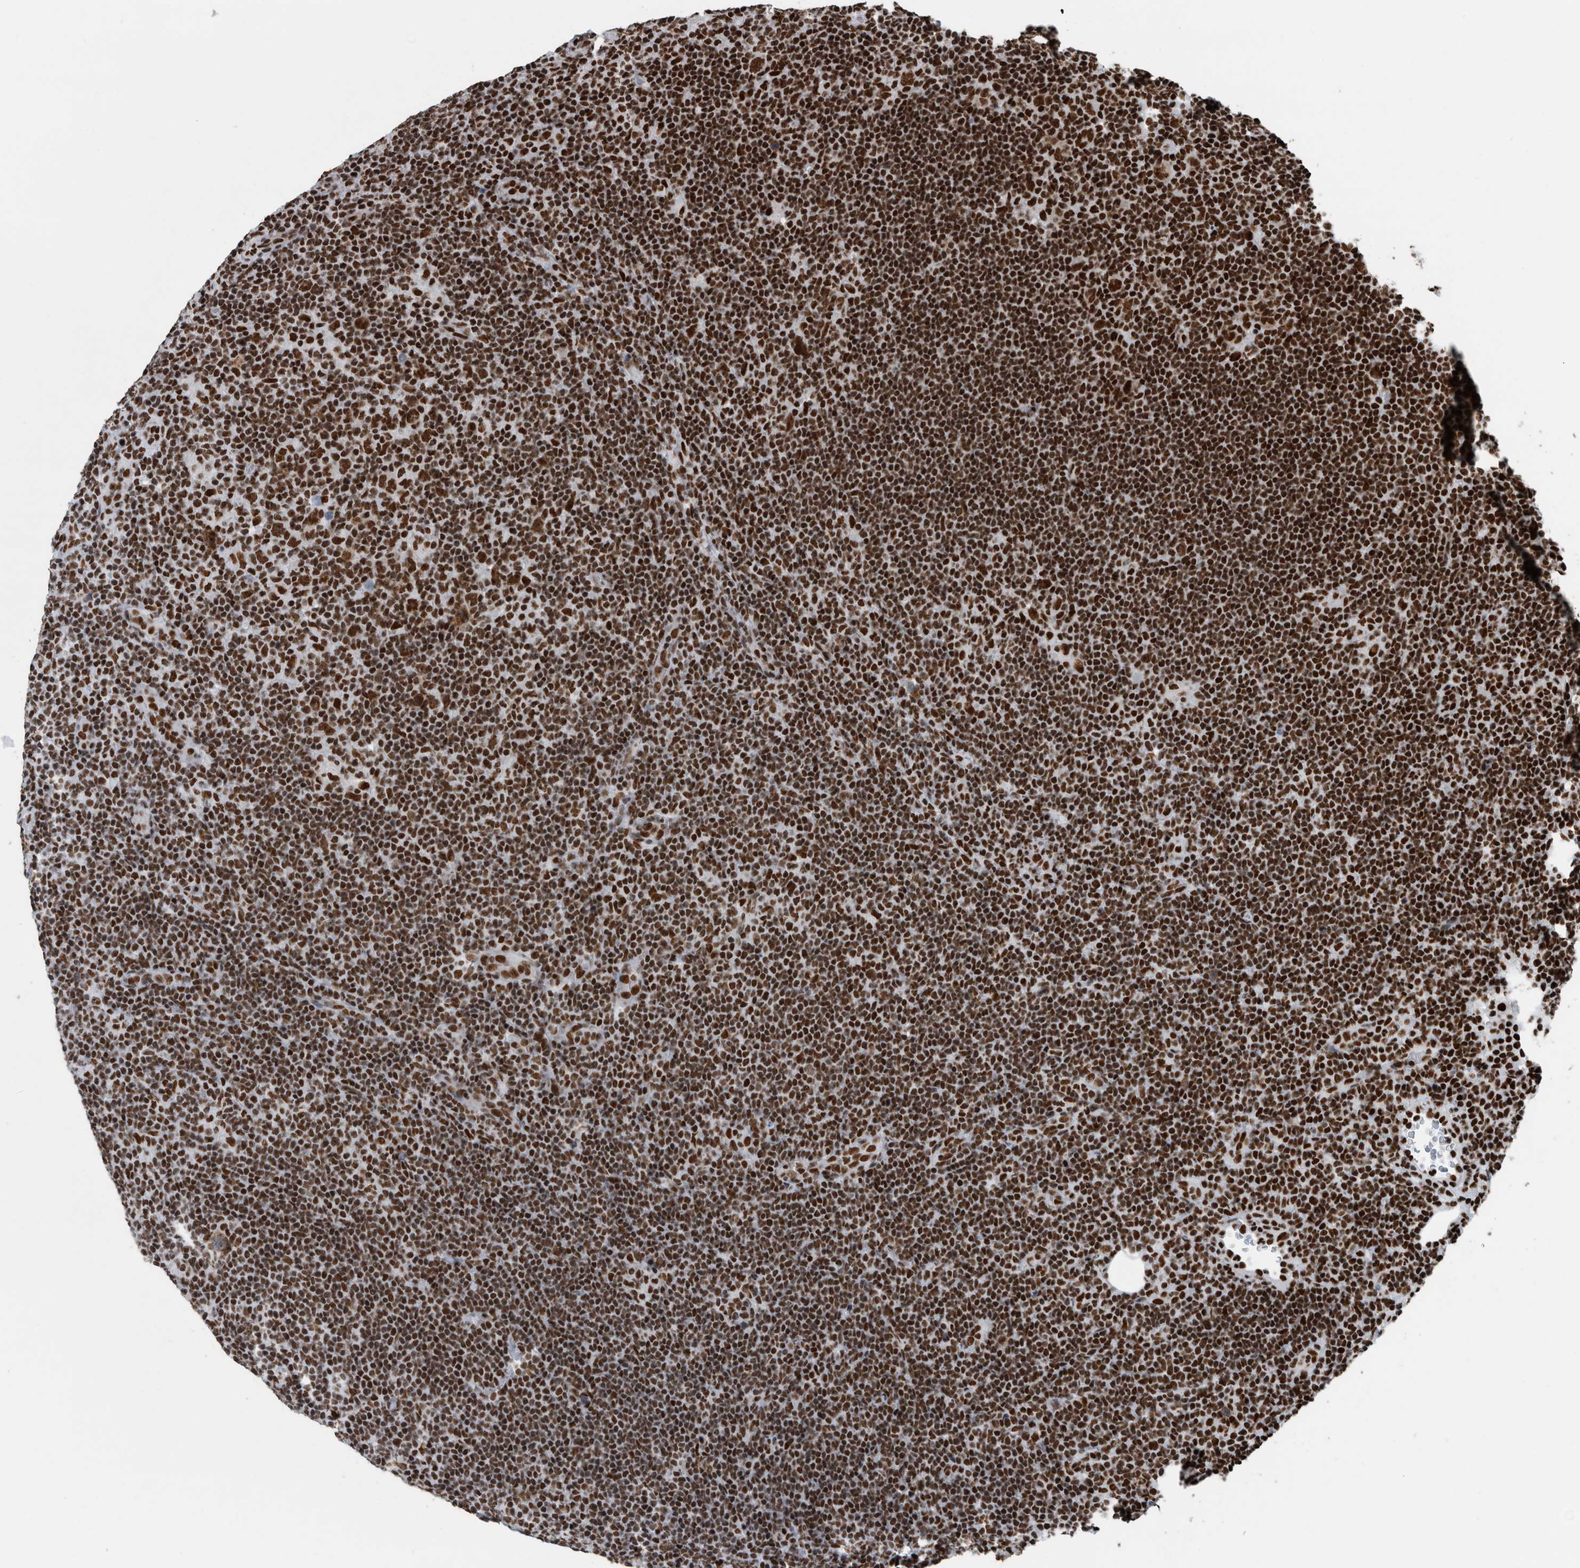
{"staining": {"intensity": "strong", "quantity": ">75%", "location": "nuclear"}, "tissue": "lymphoma", "cell_type": "Tumor cells", "image_type": "cancer", "snomed": [{"axis": "morphology", "description": "Hodgkin's disease, NOS"}, {"axis": "topography", "description": "Lymph node"}], "caption": "Immunohistochemistry staining of lymphoma, which demonstrates high levels of strong nuclear staining in about >75% of tumor cells indicating strong nuclear protein positivity. The staining was performed using DAB (brown) for protein detection and nuclei were counterstained in hematoxylin (blue).", "gene": "DNMT3A", "patient": {"sex": "female", "age": 57}}